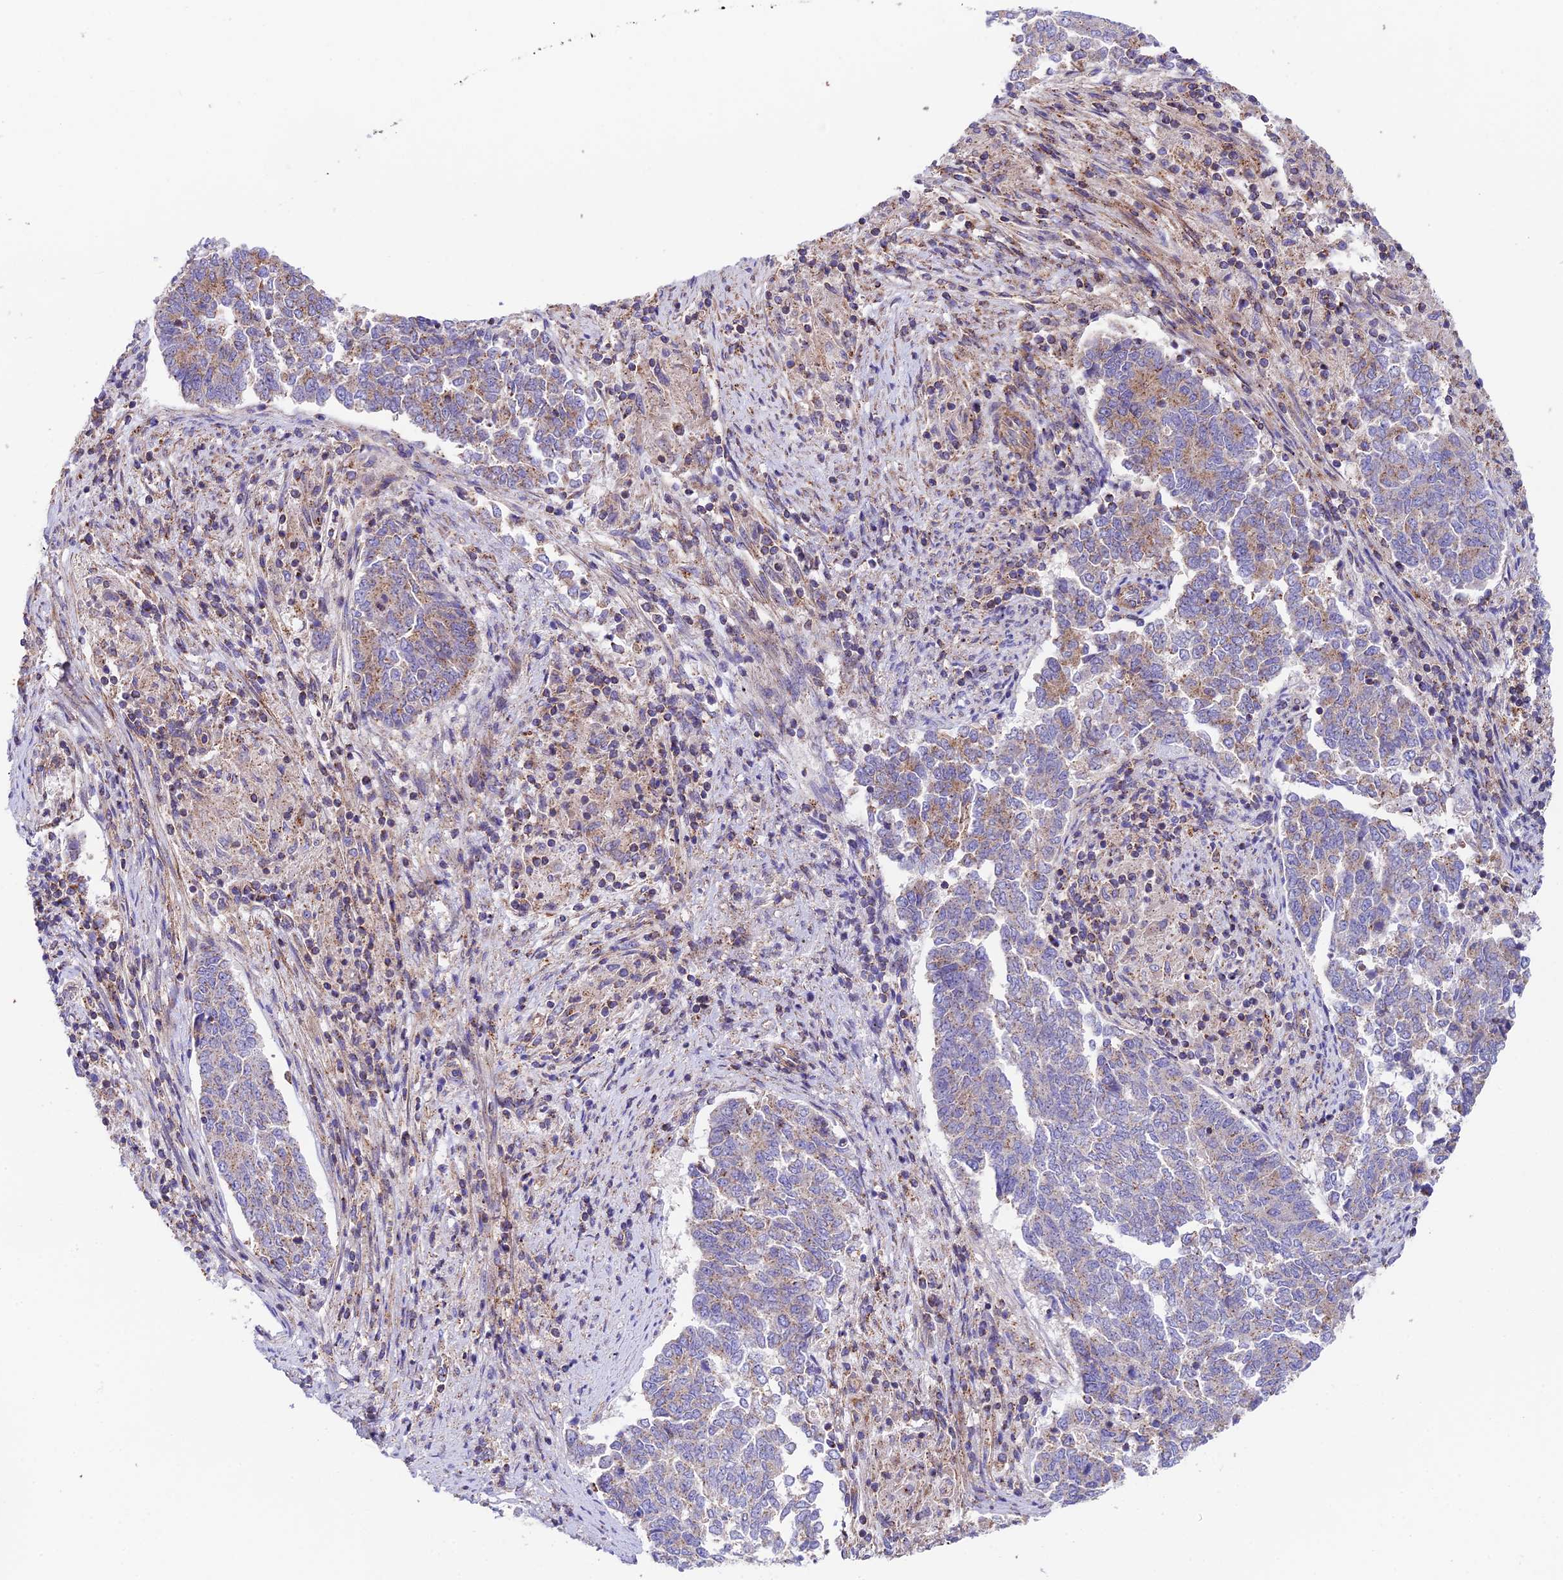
{"staining": {"intensity": "moderate", "quantity": "25%-75%", "location": "cytoplasmic/membranous"}, "tissue": "endometrial cancer", "cell_type": "Tumor cells", "image_type": "cancer", "snomed": [{"axis": "morphology", "description": "Adenocarcinoma, NOS"}, {"axis": "topography", "description": "Endometrium"}], "caption": "The histopathology image exhibits staining of adenocarcinoma (endometrial), revealing moderate cytoplasmic/membranous protein staining (brown color) within tumor cells.", "gene": "QRFP", "patient": {"sex": "female", "age": 80}}